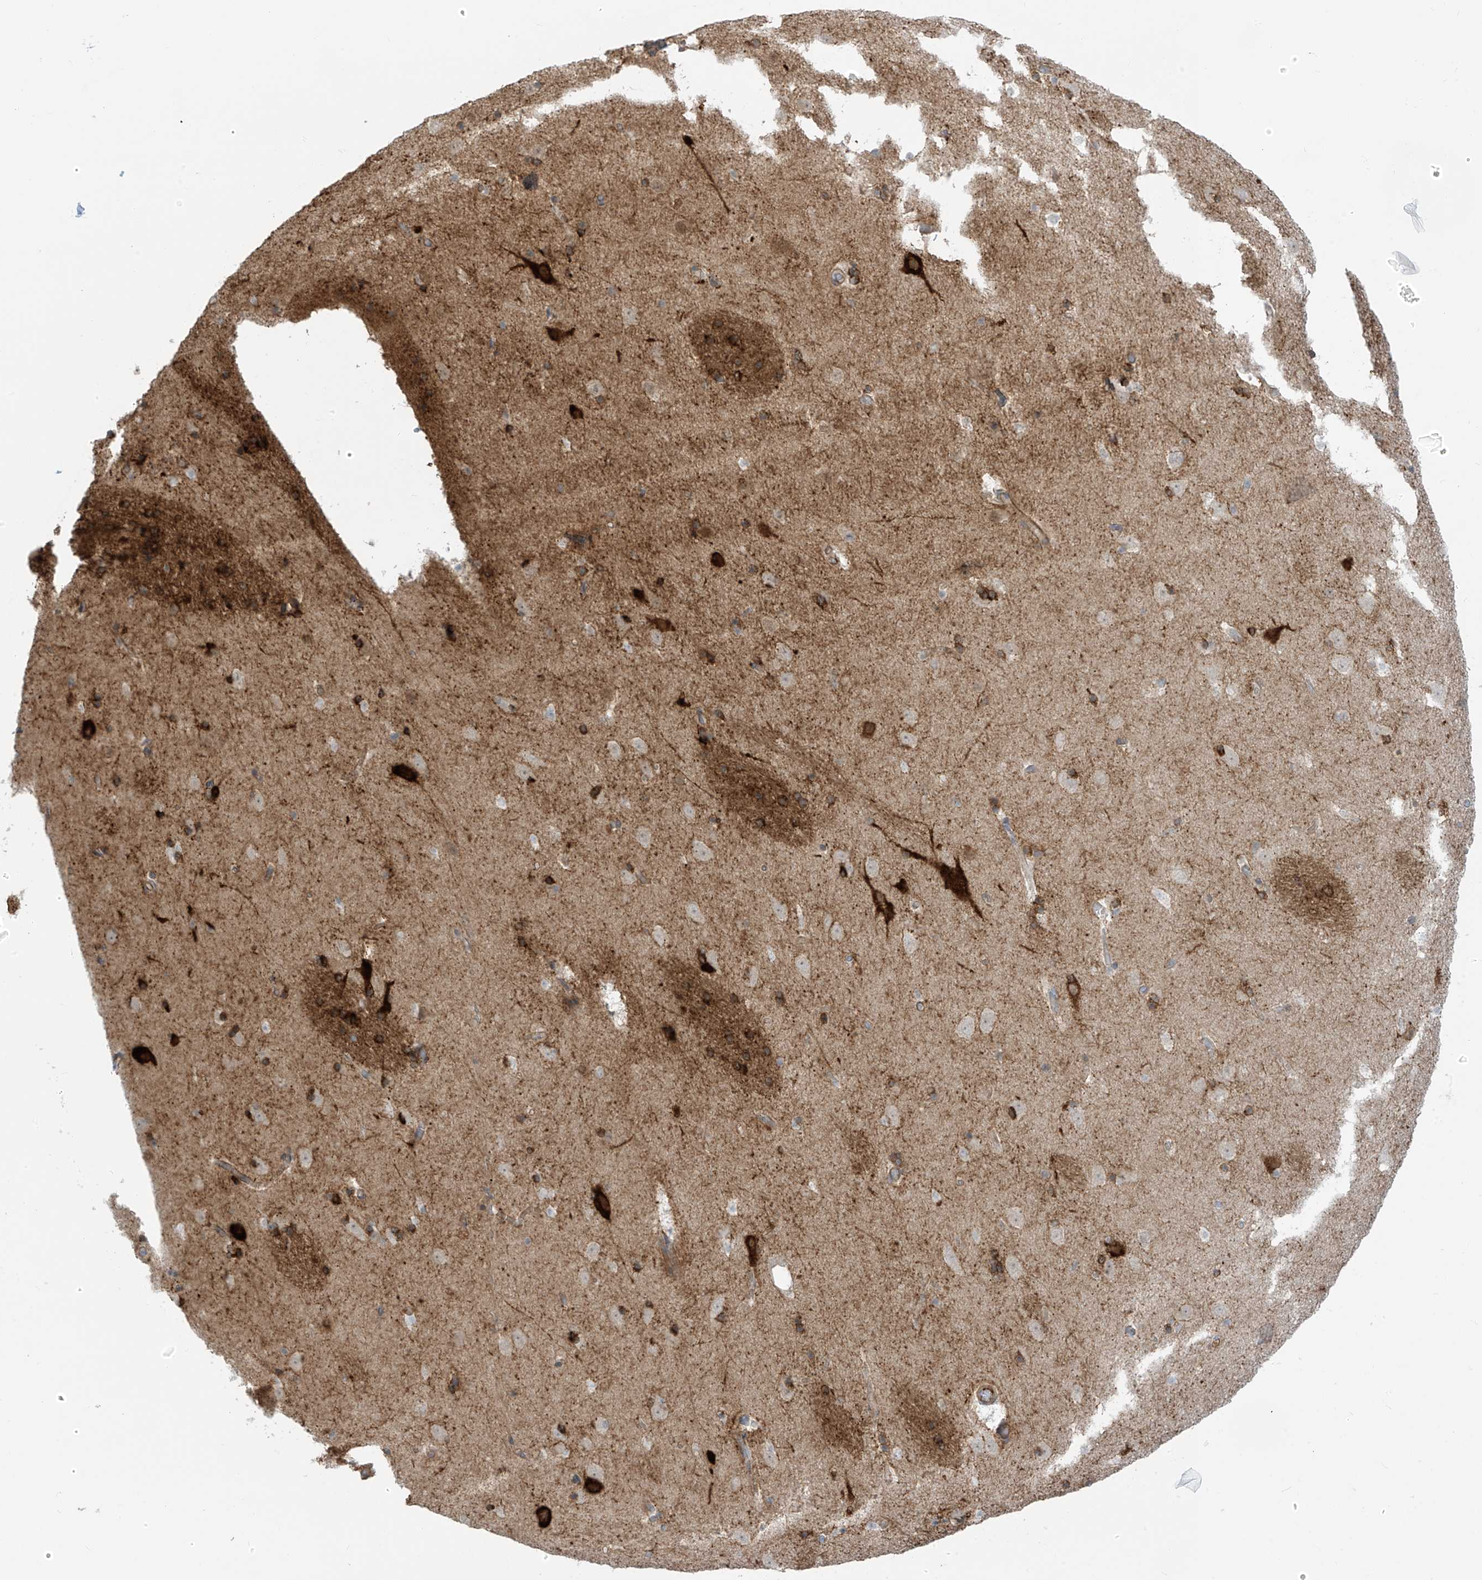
{"staining": {"intensity": "moderate", "quantity": "<25%", "location": "cytoplasmic/membranous"}, "tissue": "caudate", "cell_type": "Glial cells", "image_type": "normal", "snomed": [{"axis": "morphology", "description": "Normal tissue, NOS"}, {"axis": "topography", "description": "Lateral ventricle wall"}], "caption": "An IHC micrograph of unremarkable tissue is shown. Protein staining in brown highlights moderate cytoplasmic/membranous positivity in caudate within glial cells.", "gene": "HS6ST2", "patient": {"sex": "male", "age": 45}}